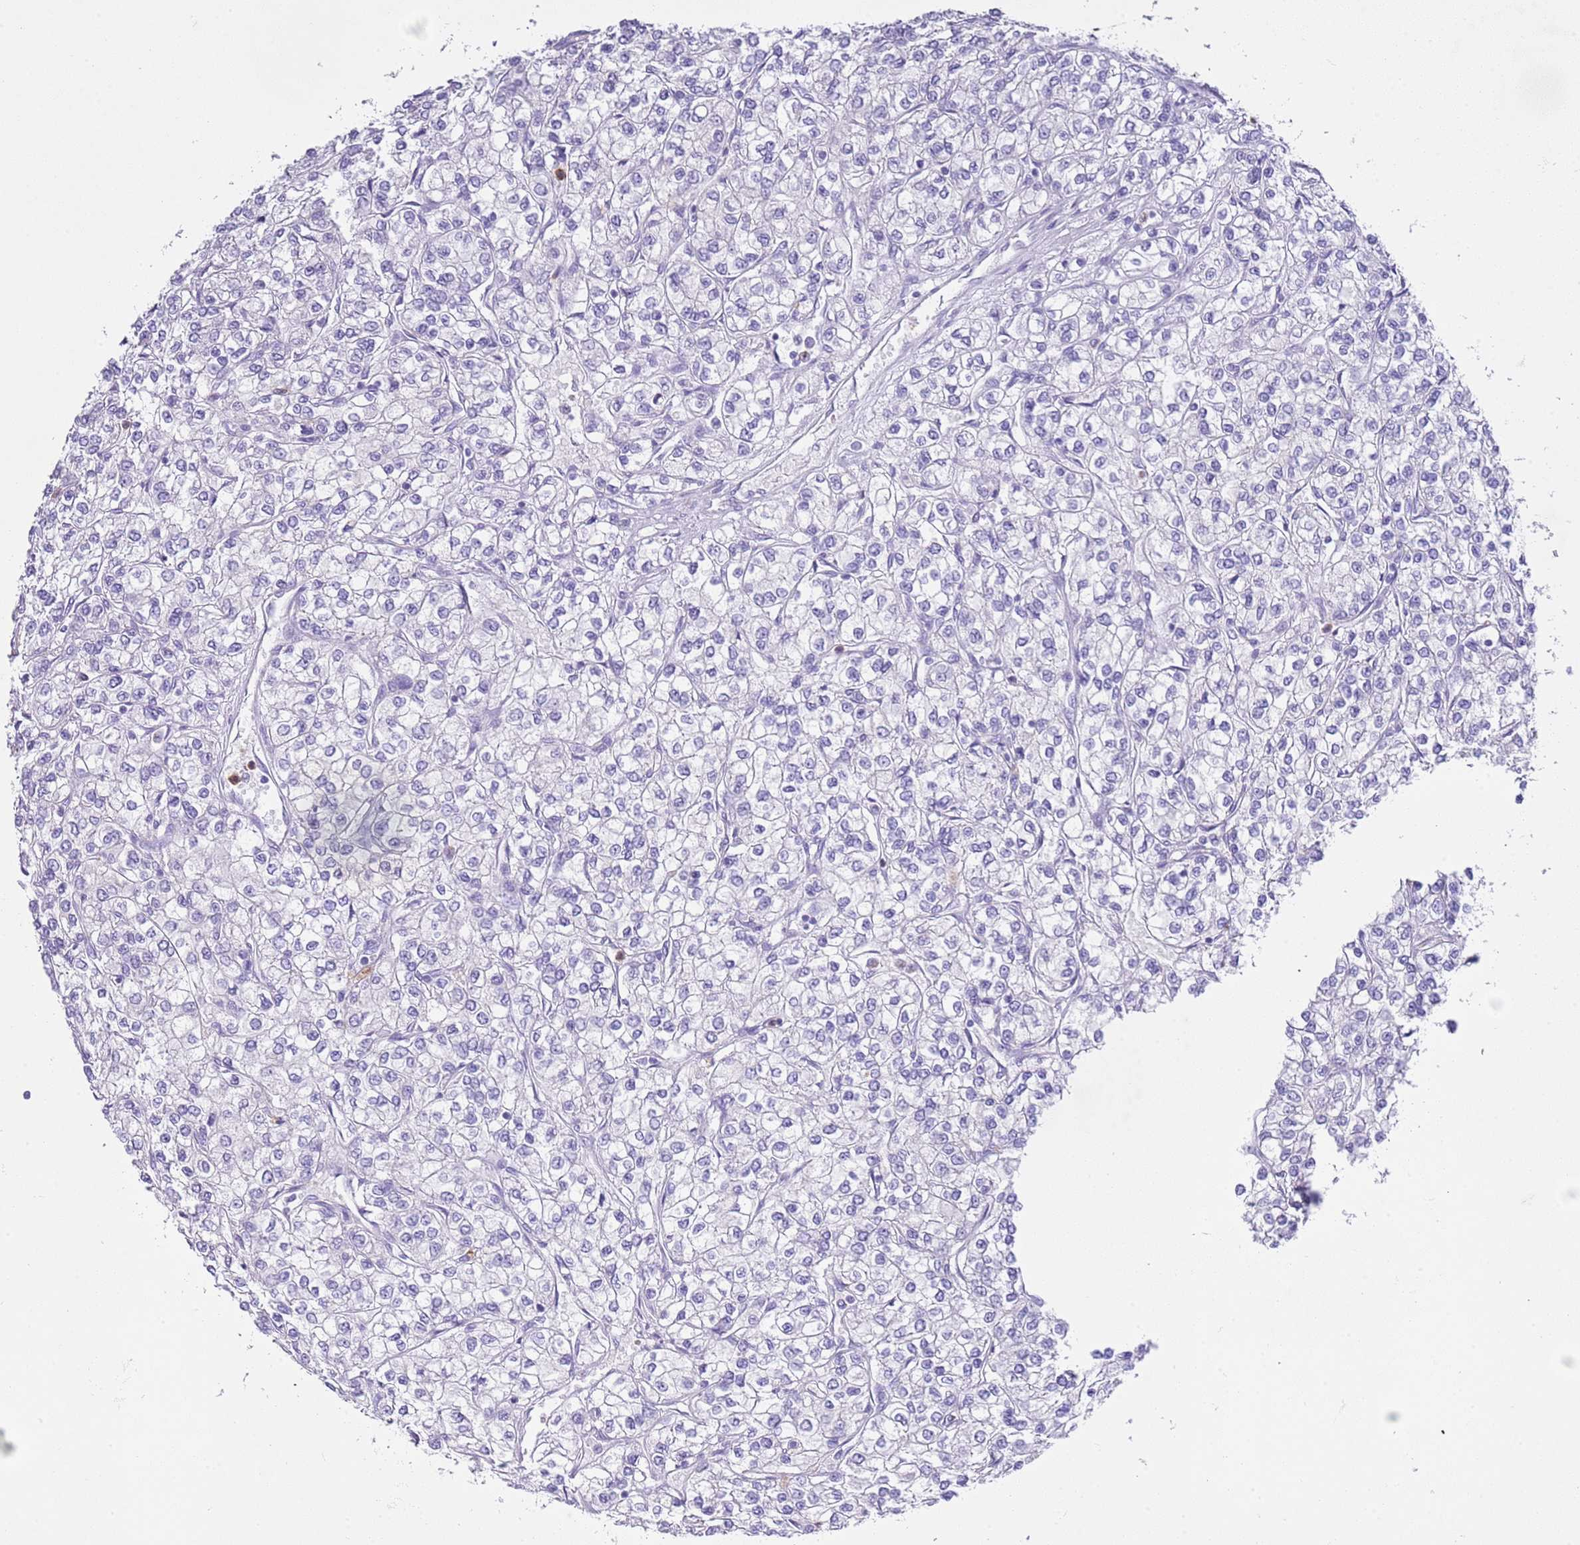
{"staining": {"intensity": "negative", "quantity": "none", "location": "none"}, "tissue": "renal cancer", "cell_type": "Tumor cells", "image_type": "cancer", "snomed": [{"axis": "morphology", "description": "Adenocarcinoma, NOS"}, {"axis": "topography", "description": "Kidney"}], "caption": "Immunohistochemistry of human renal cancer exhibits no expression in tumor cells. (DAB IHC with hematoxylin counter stain).", "gene": "OR2Z1", "patient": {"sex": "male", "age": 80}}